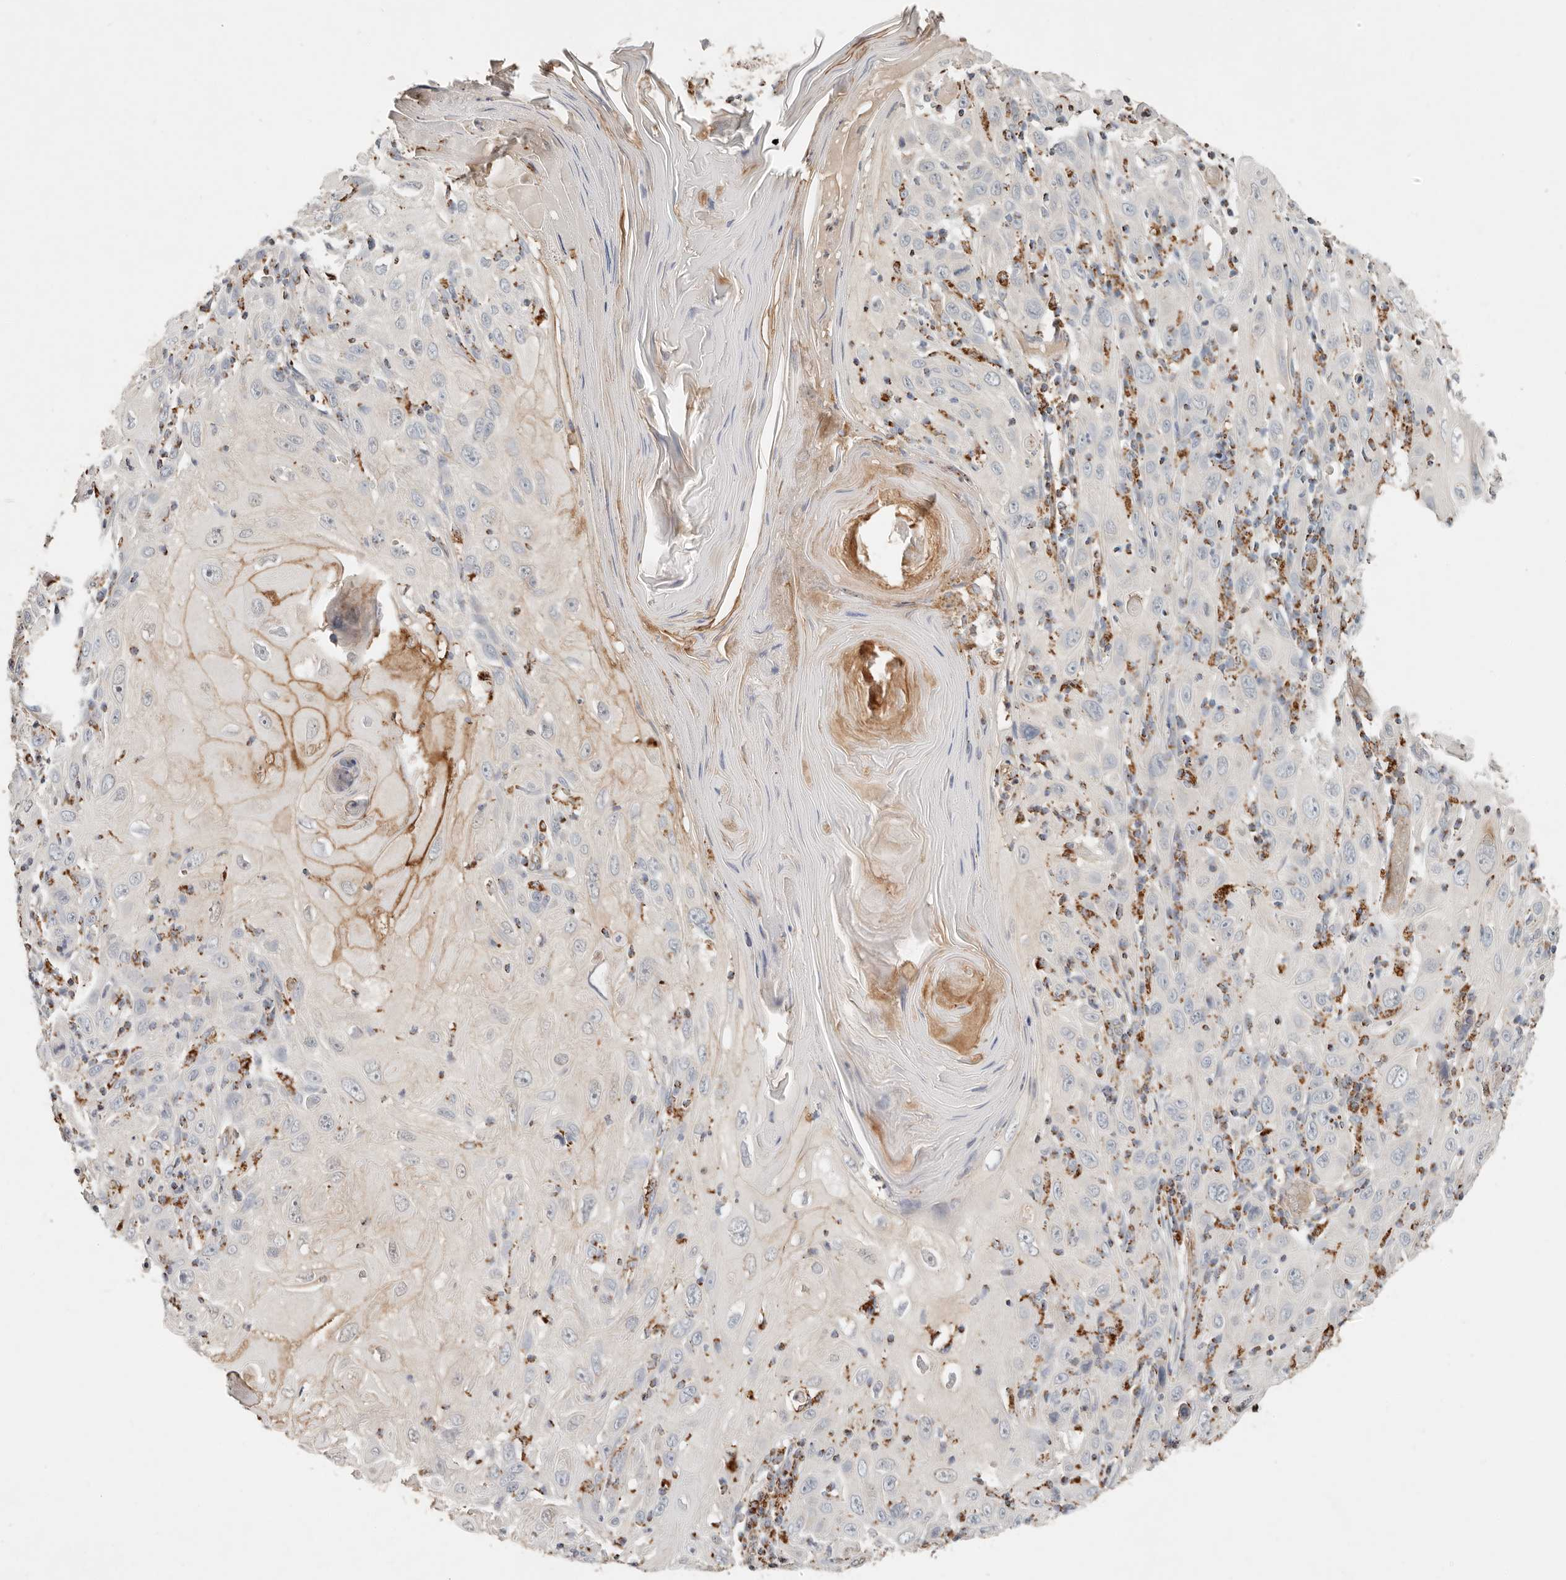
{"staining": {"intensity": "moderate", "quantity": "<25%", "location": "cytoplasmic/membranous"}, "tissue": "skin cancer", "cell_type": "Tumor cells", "image_type": "cancer", "snomed": [{"axis": "morphology", "description": "Squamous cell carcinoma, NOS"}, {"axis": "topography", "description": "Skin"}], "caption": "Immunohistochemical staining of squamous cell carcinoma (skin) displays low levels of moderate cytoplasmic/membranous staining in about <25% of tumor cells.", "gene": "ARHGEF10L", "patient": {"sex": "female", "age": 88}}